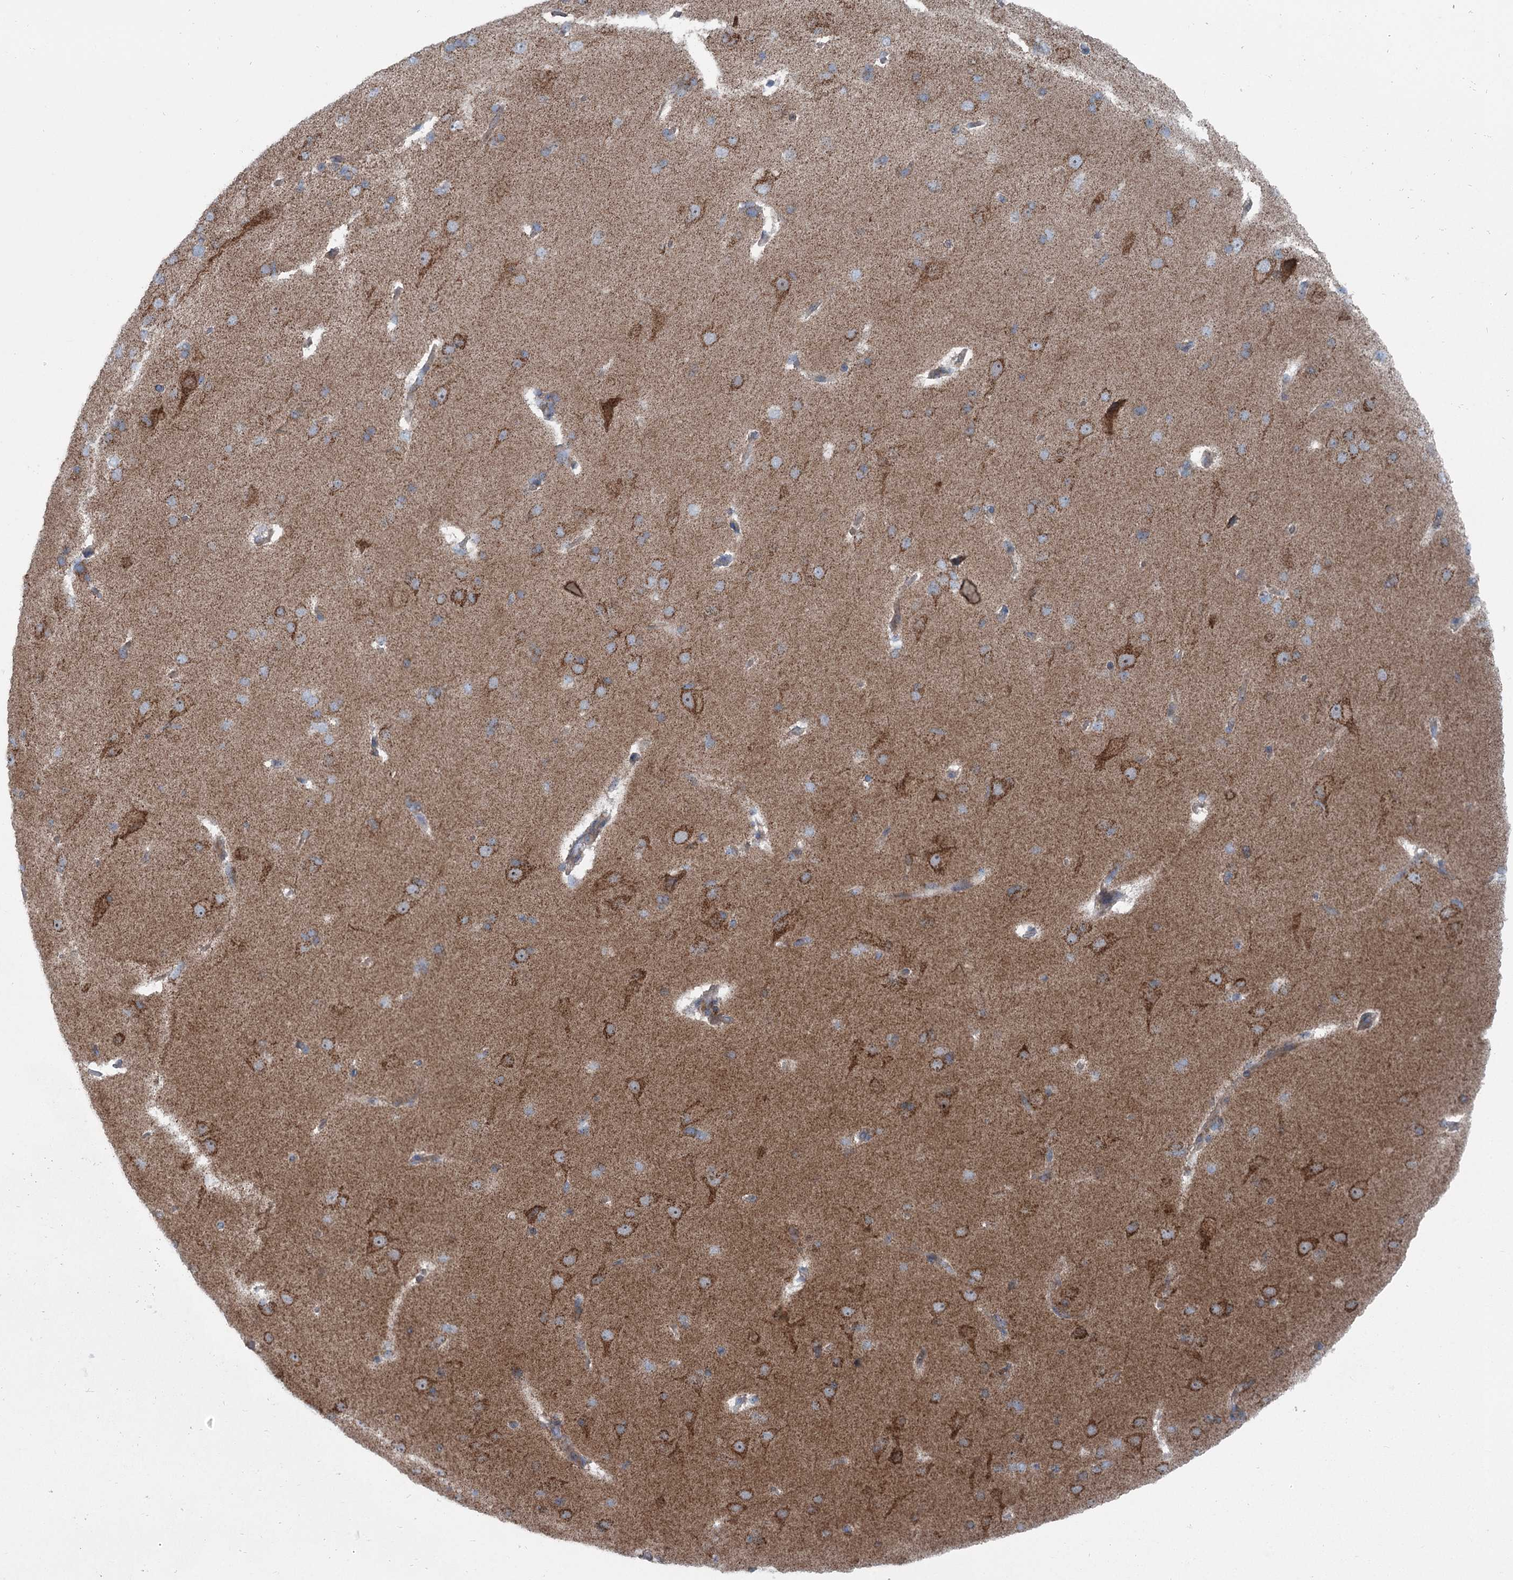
{"staining": {"intensity": "weak", "quantity": ">75%", "location": "cytoplasmic/membranous"}, "tissue": "cerebral cortex", "cell_type": "Endothelial cells", "image_type": "normal", "snomed": [{"axis": "morphology", "description": "Normal tissue, NOS"}, {"axis": "topography", "description": "Cerebral cortex"}], "caption": "Protein staining of unremarkable cerebral cortex demonstrates weak cytoplasmic/membranous expression in about >75% of endothelial cells.", "gene": "MARK2", "patient": {"sex": "male", "age": 62}}